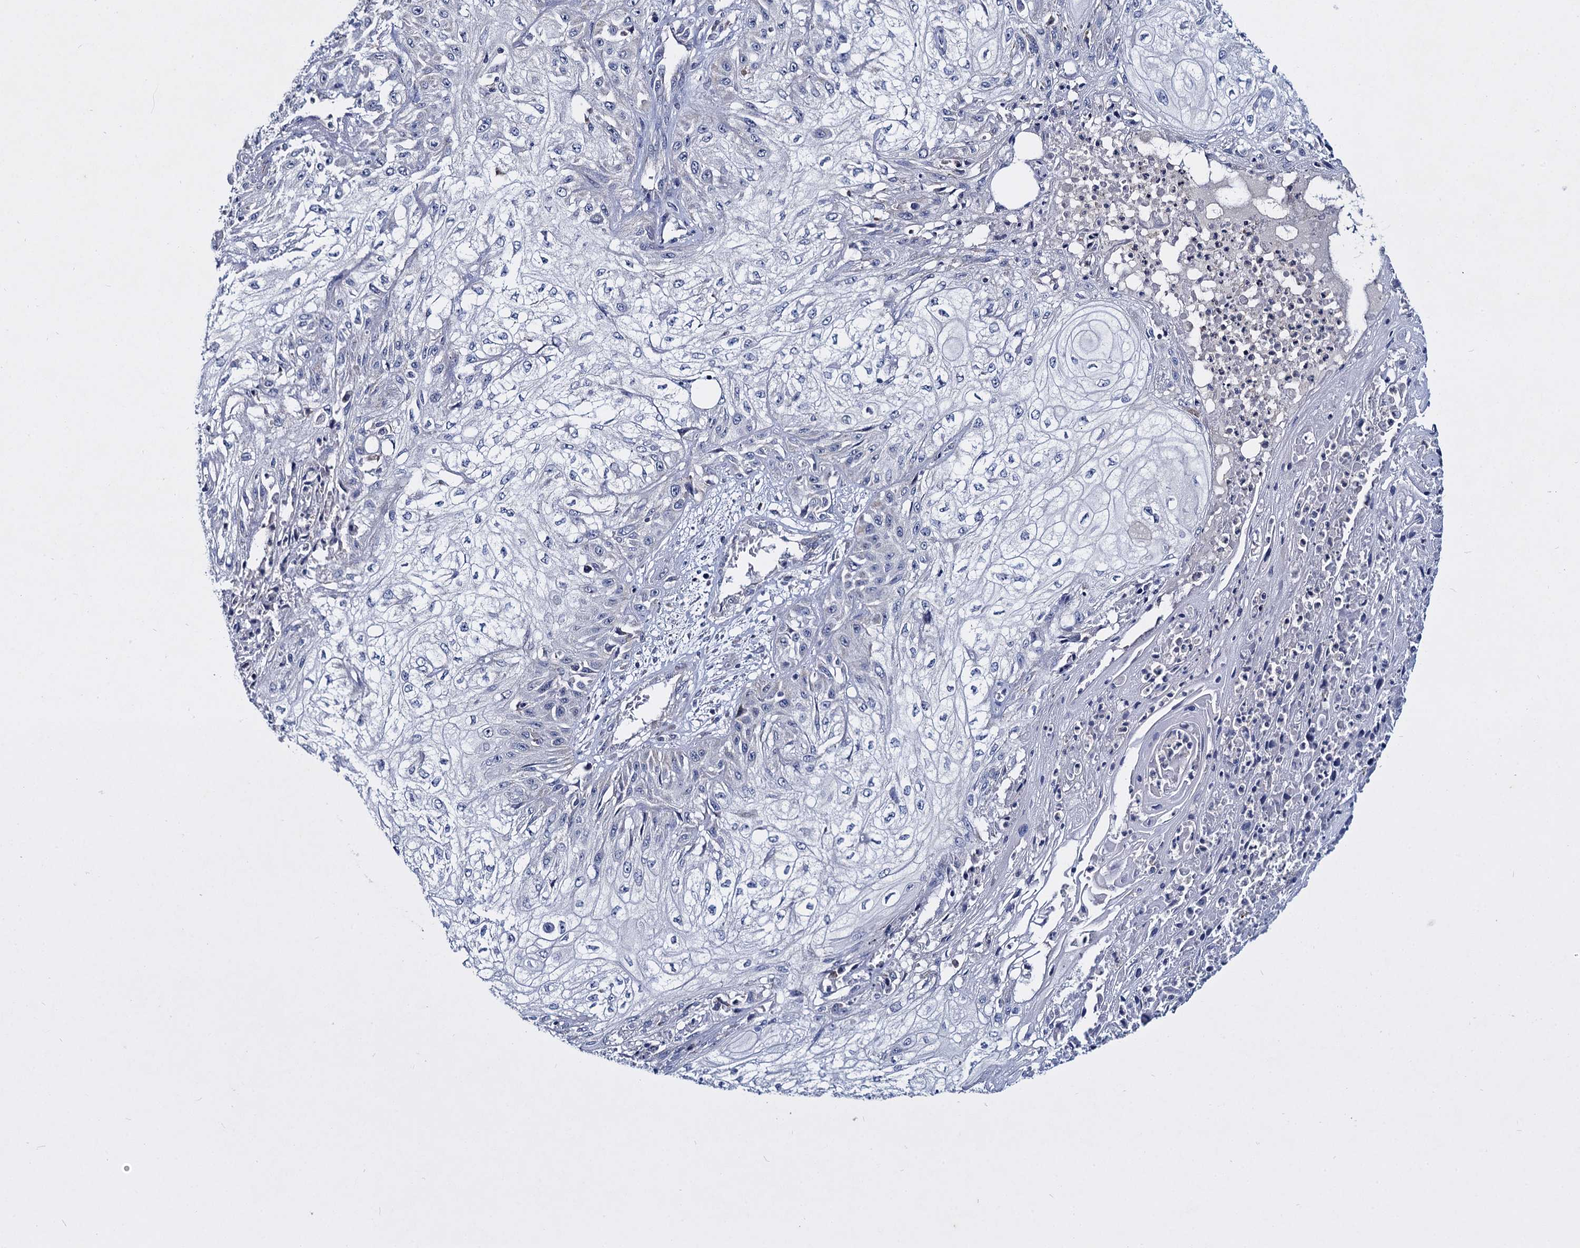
{"staining": {"intensity": "negative", "quantity": "none", "location": "none"}, "tissue": "skin cancer", "cell_type": "Tumor cells", "image_type": "cancer", "snomed": [{"axis": "morphology", "description": "Squamous cell carcinoma, NOS"}, {"axis": "morphology", "description": "Squamous cell carcinoma, metastatic, NOS"}, {"axis": "topography", "description": "Skin"}, {"axis": "topography", "description": "Lymph node"}], "caption": "High power microscopy image of an IHC micrograph of squamous cell carcinoma (skin), revealing no significant expression in tumor cells. Nuclei are stained in blue.", "gene": "RPUSD4", "patient": {"sex": "male", "age": 75}}